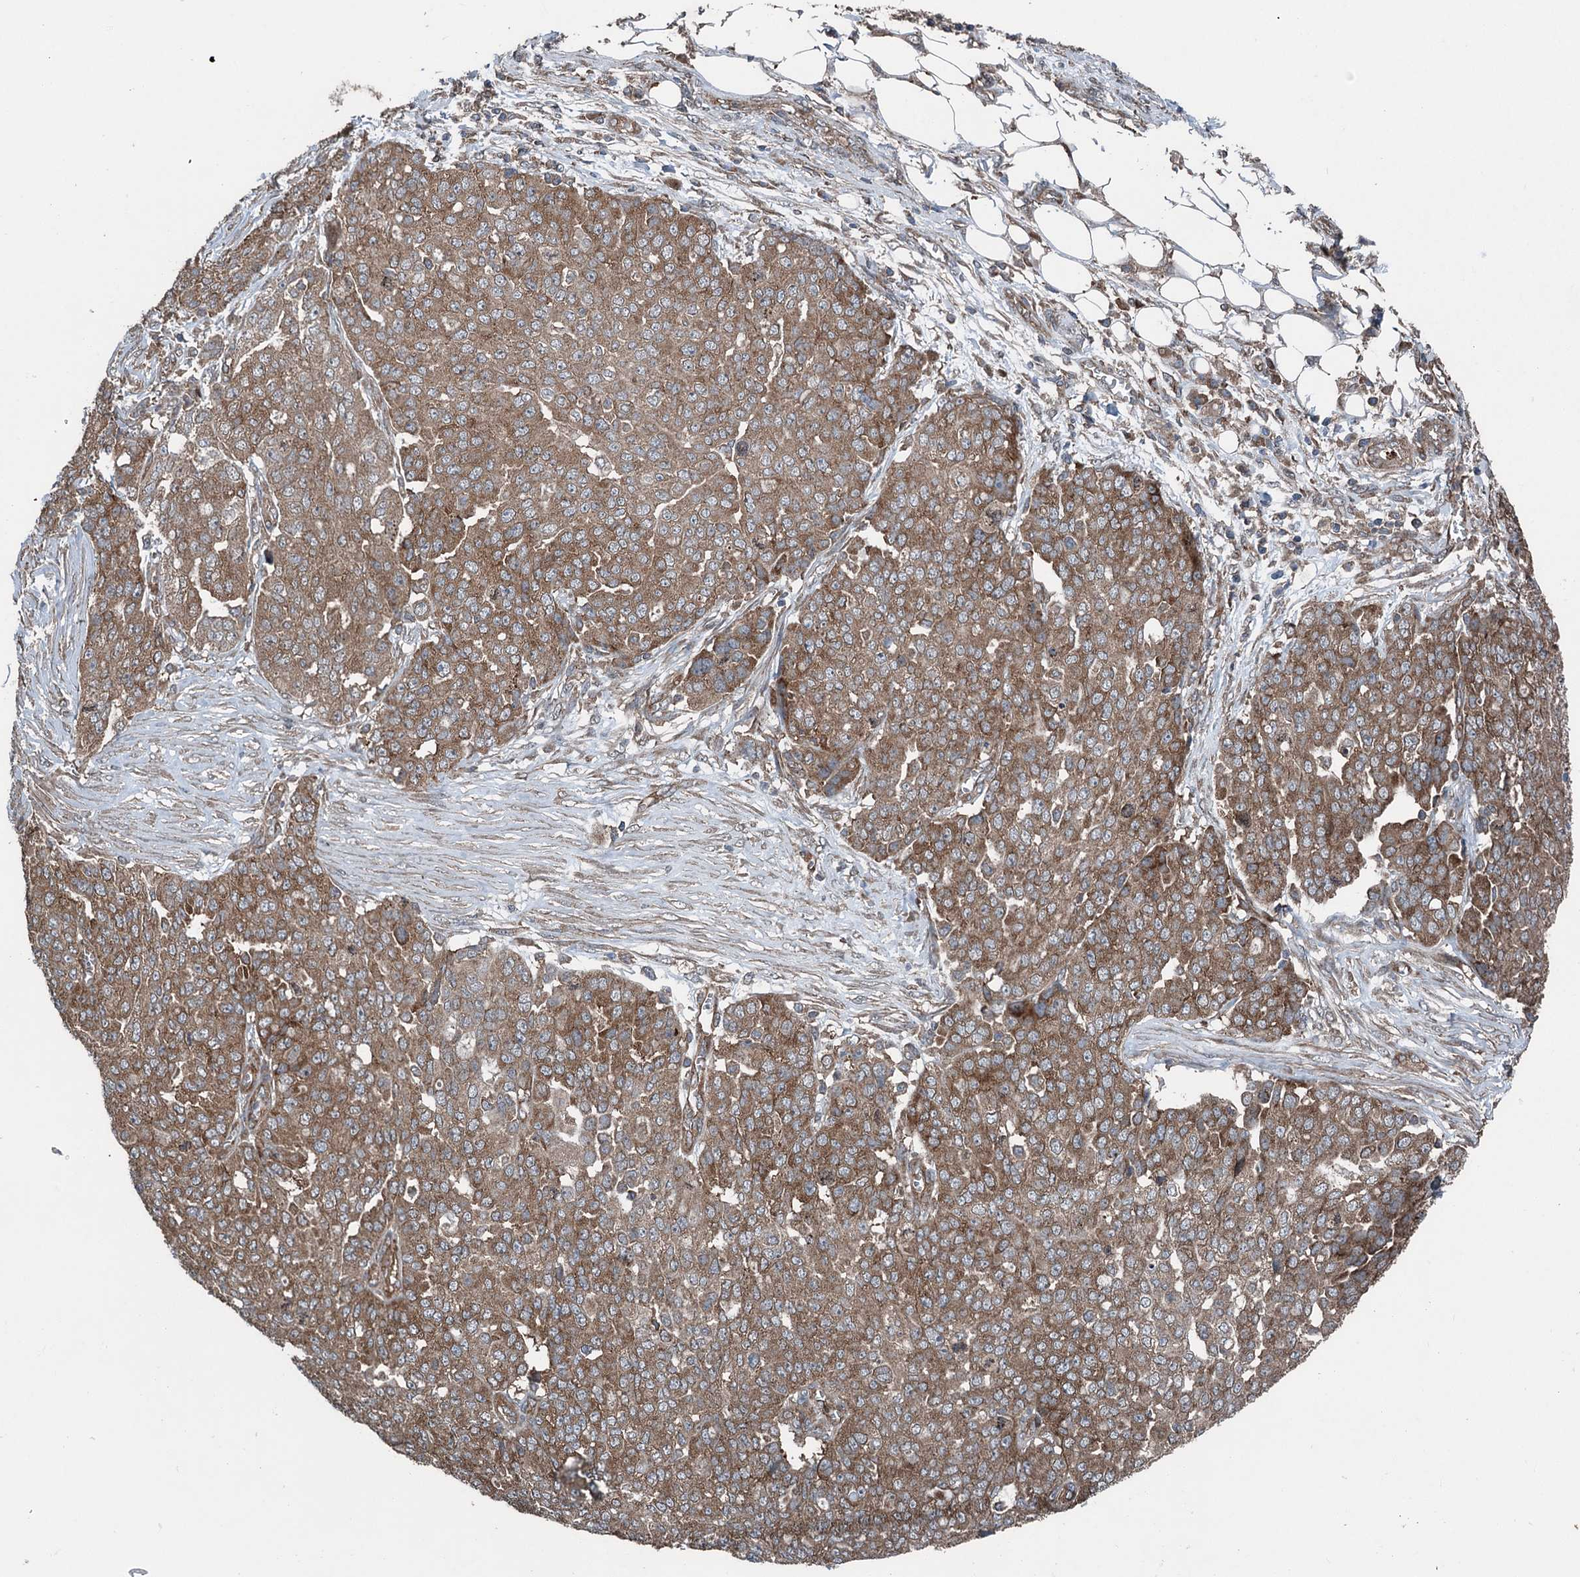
{"staining": {"intensity": "moderate", "quantity": ">75%", "location": "cytoplasmic/membranous"}, "tissue": "ovarian cancer", "cell_type": "Tumor cells", "image_type": "cancer", "snomed": [{"axis": "morphology", "description": "Cystadenocarcinoma, serous, NOS"}, {"axis": "topography", "description": "Soft tissue"}, {"axis": "topography", "description": "Ovary"}], "caption": "A high-resolution histopathology image shows immunohistochemistry (IHC) staining of ovarian cancer (serous cystadenocarcinoma), which exhibits moderate cytoplasmic/membranous staining in approximately >75% of tumor cells. The staining was performed using DAB (3,3'-diaminobenzidine), with brown indicating positive protein expression. Nuclei are stained blue with hematoxylin.", "gene": "RNF214", "patient": {"sex": "female", "age": 57}}